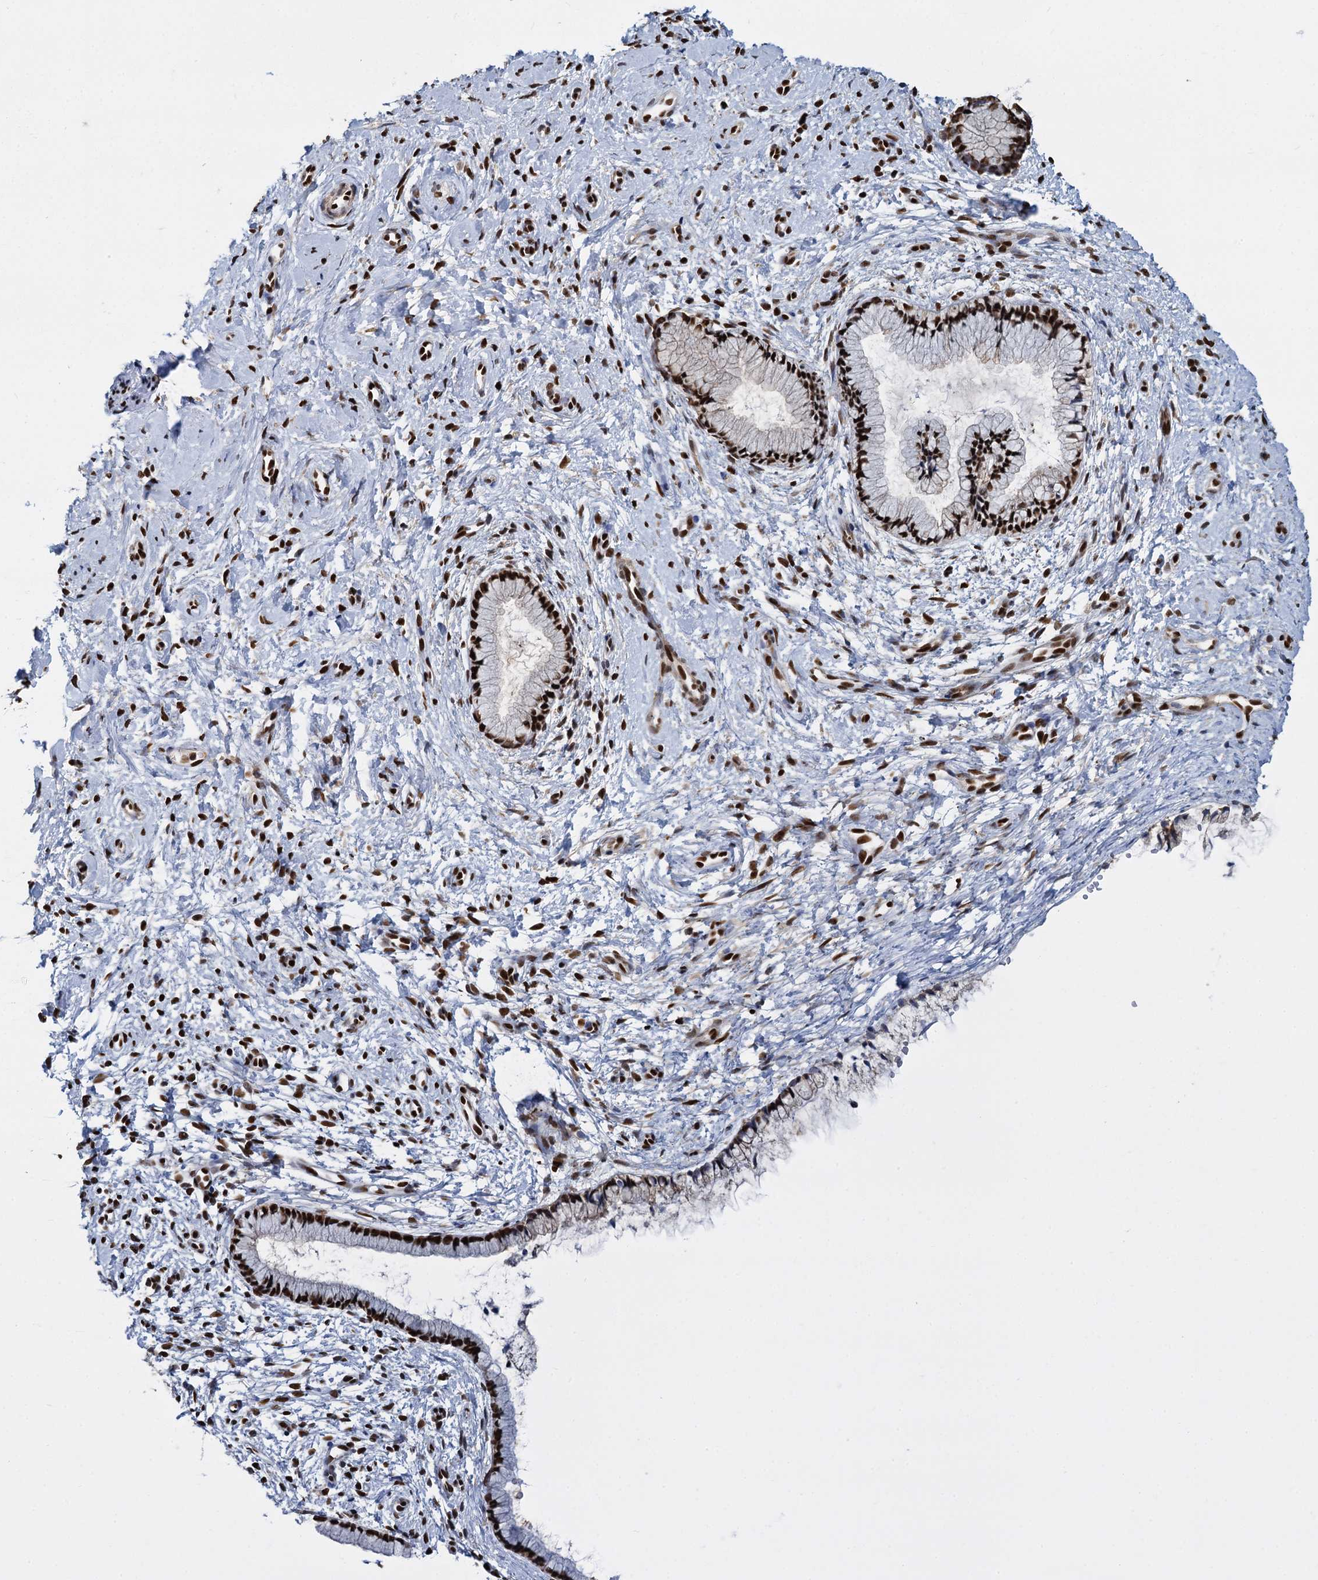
{"staining": {"intensity": "strong", "quantity": ">75%", "location": "nuclear"}, "tissue": "cervix", "cell_type": "Glandular cells", "image_type": "normal", "snomed": [{"axis": "morphology", "description": "Normal tissue, NOS"}, {"axis": "topography", "description": "Cervix"}], "caption": "Unremarkable cervix displays strong nuclear staining in approximately >75% of glandular cells, visualized by immunohistochemistry.", "gene": "DCPS", "patient": {"sex": "female", "age": 57}}